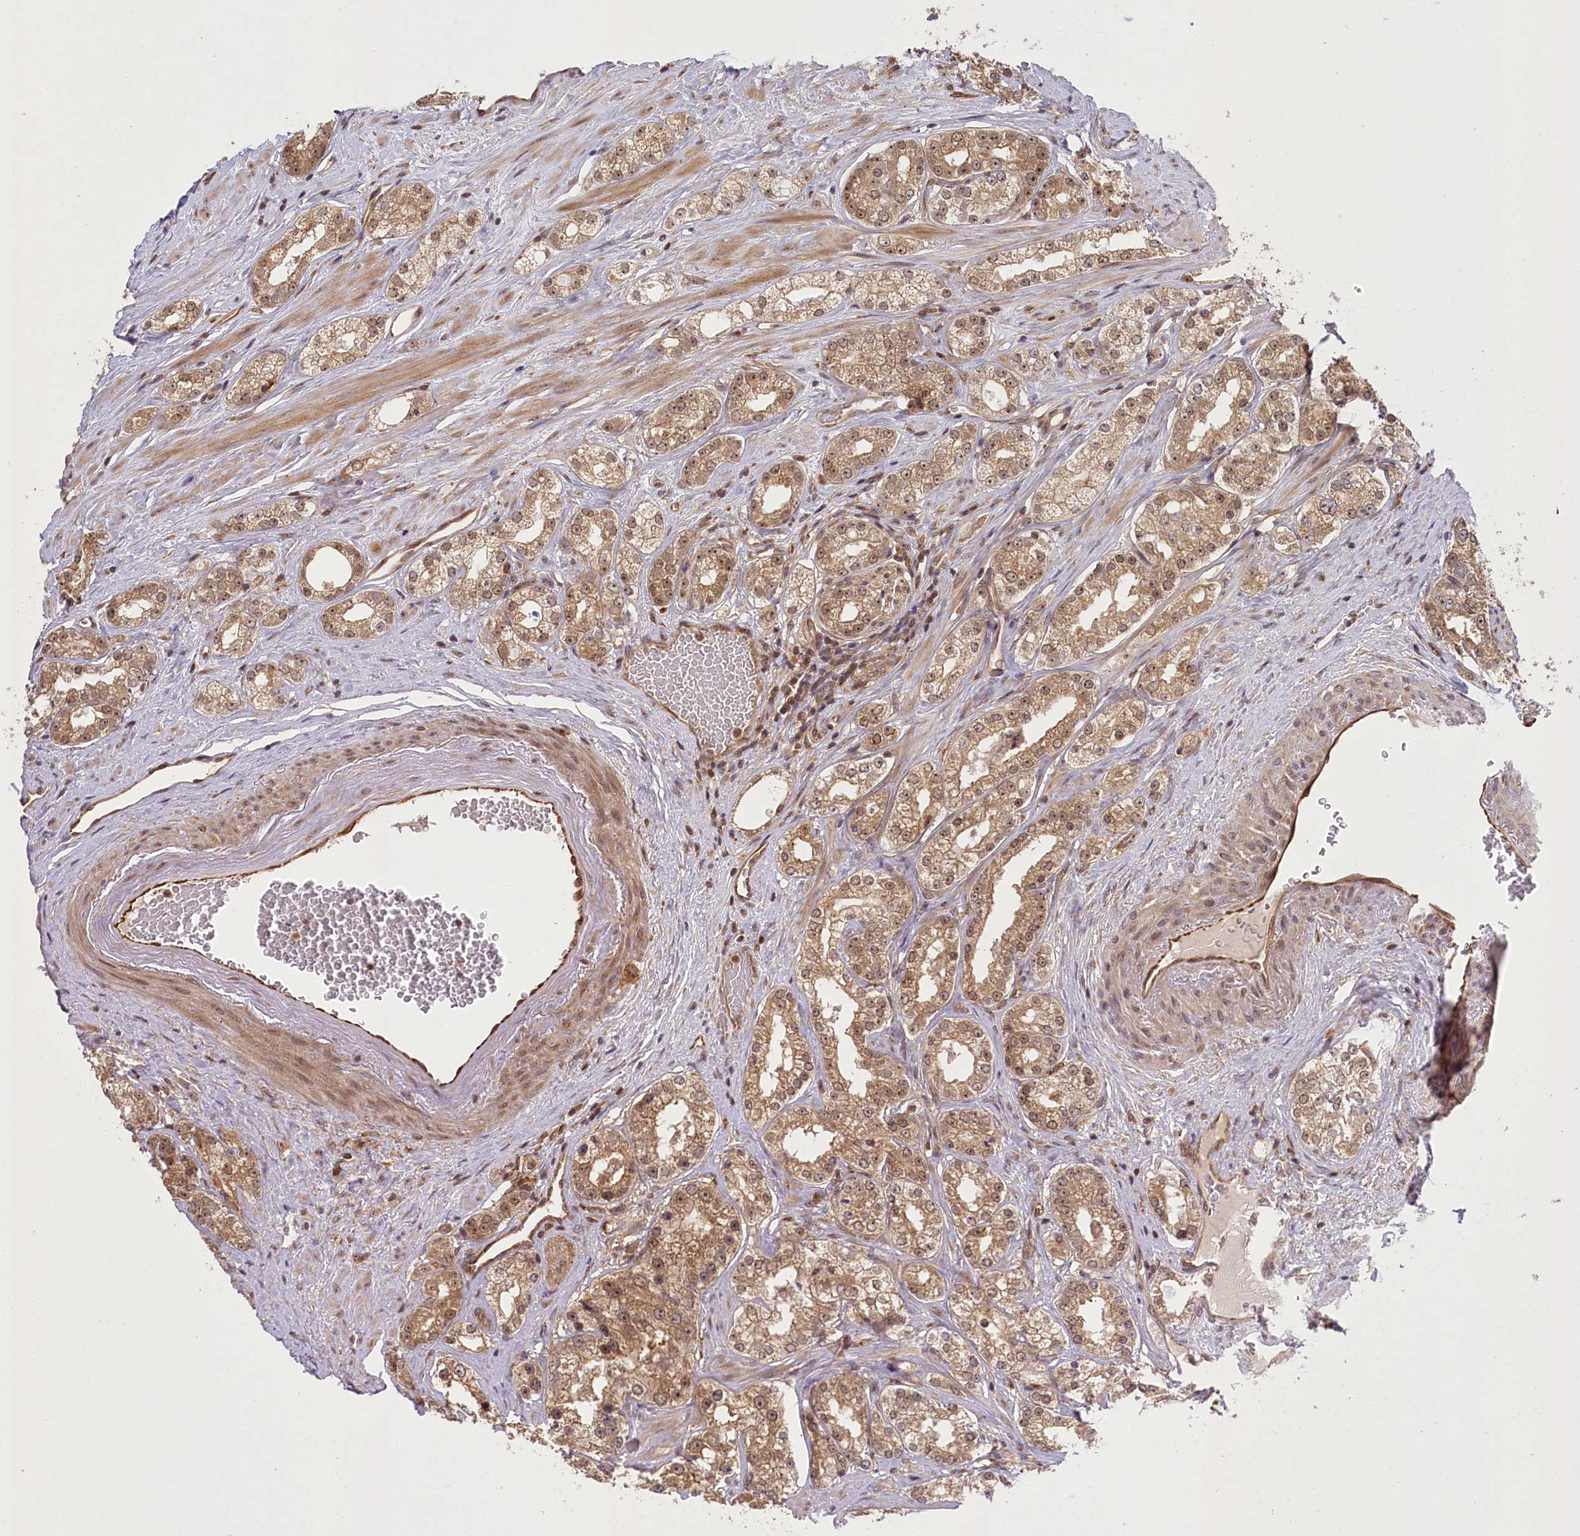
{"staining": {"intensity": "moderate", "quantity": ">75%", "location": "cytoplasmic/membranous,nuclear"}, "tissue": "prostate cancer", "cell_type": "Tumor cells", "image_type": "cancer", "snomed": [{"axis": "morphology", "description": "Normal tissue, NOS"}, {"axis": "morphology", "description": "Adenocarcinoma, High grade"}, {"axis": "topography", "description": "Prostate"}], "caption": "High-grade adenocarcinoma (prostate) stained with a protein marker demonstrates moderate staining in tumor cells.", "gene": "SERGEF", "patient": {"sex": "male", "age": 83}}